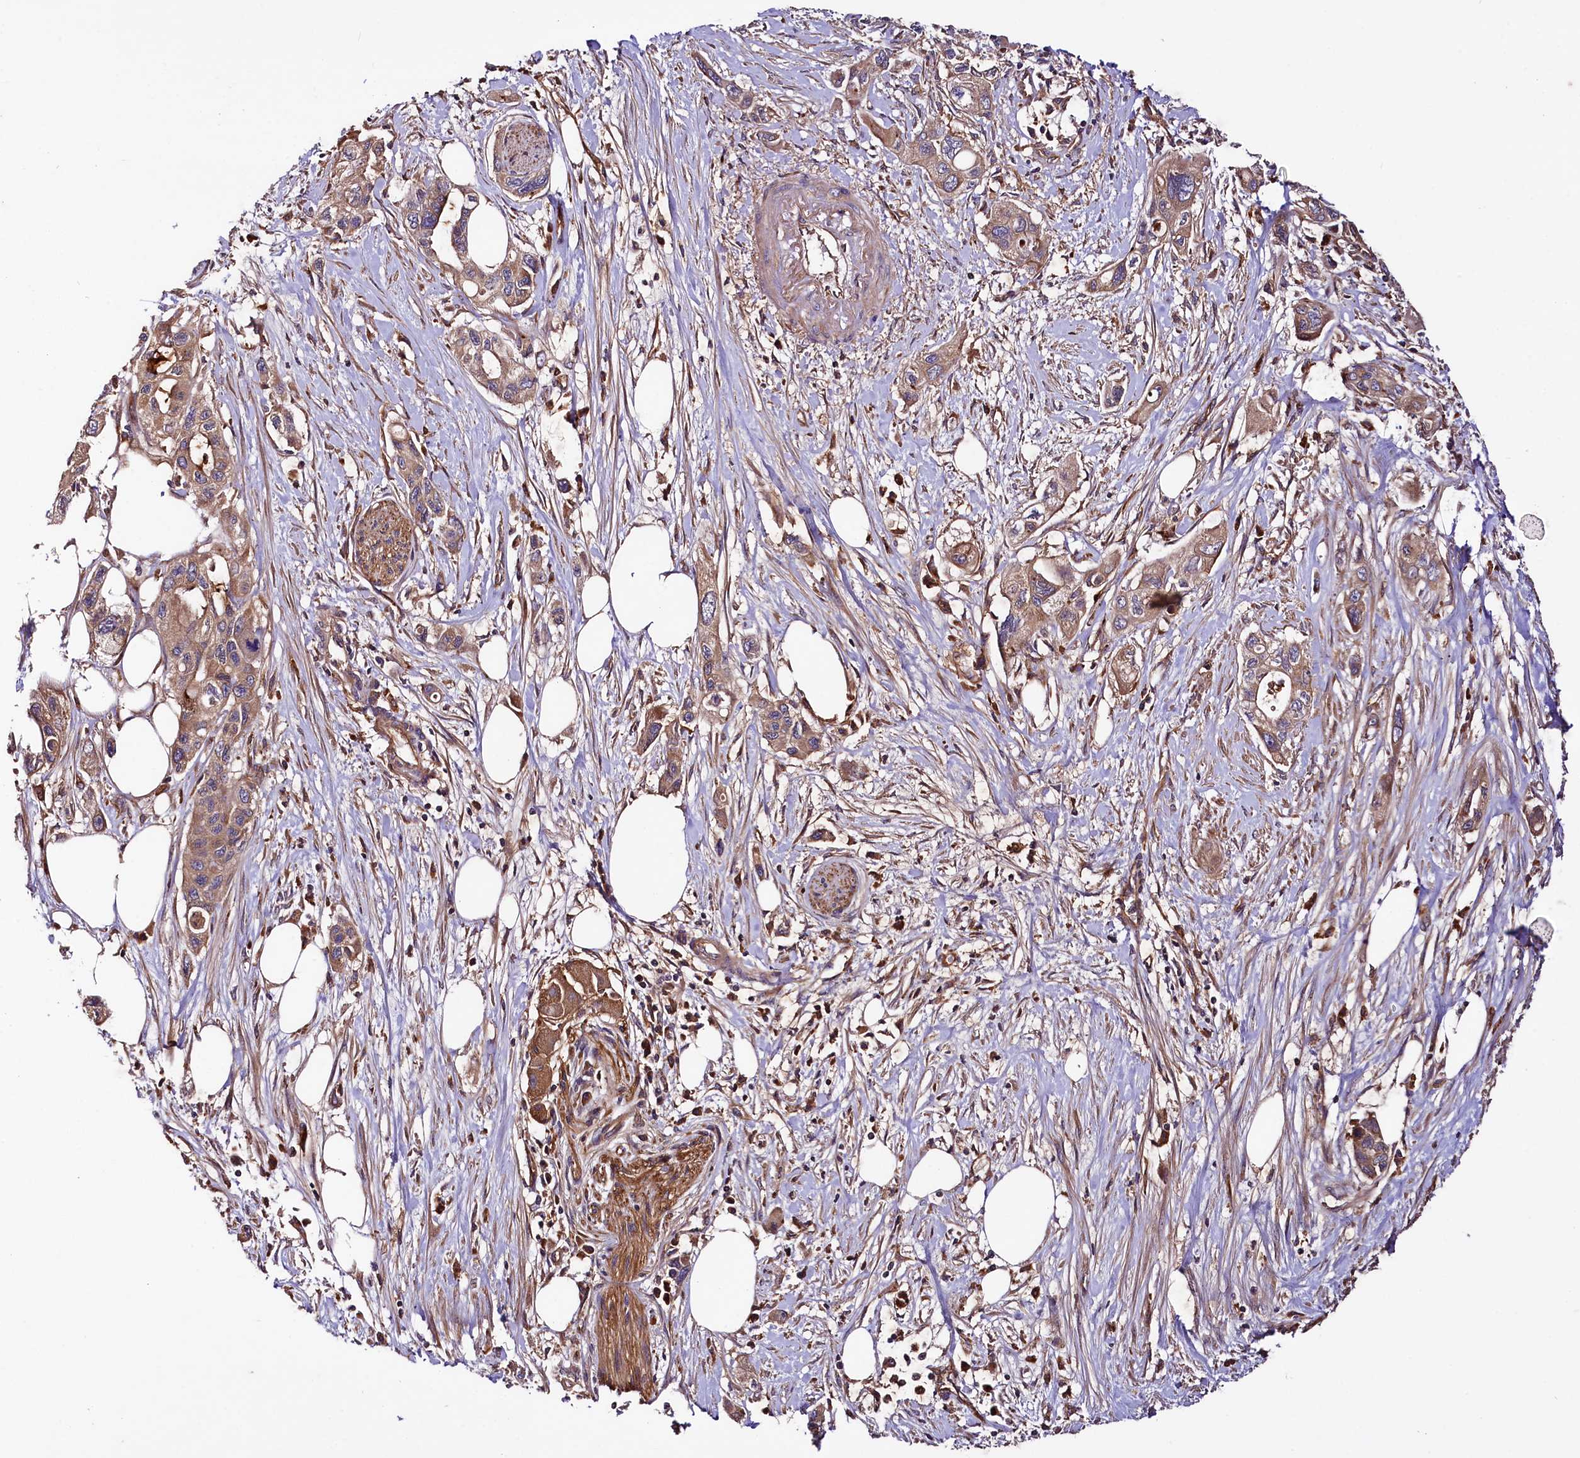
{"staining": {"intensity": "moderate", "quantity": ">75%", "location": "cytoplasmic/membranous"}, "tissue": "pancreatic cancer", "cell_type": "Tumor cells", "image_type": "cancer", "snomed": [{"axis": "morphology", "description": "Adenocarcinoma, NOS"}, {"axis": "topography", "description": "Pancreas"}], "caption": "Human adenocarcinoma (pancreatic) stained with a brown dye demonstrates moderate cytoplasmic/membranous positive staining in approximately >75% of tumor cells.", "gene": "CEP295", "patient": {"sex": "male", "age": 75}}